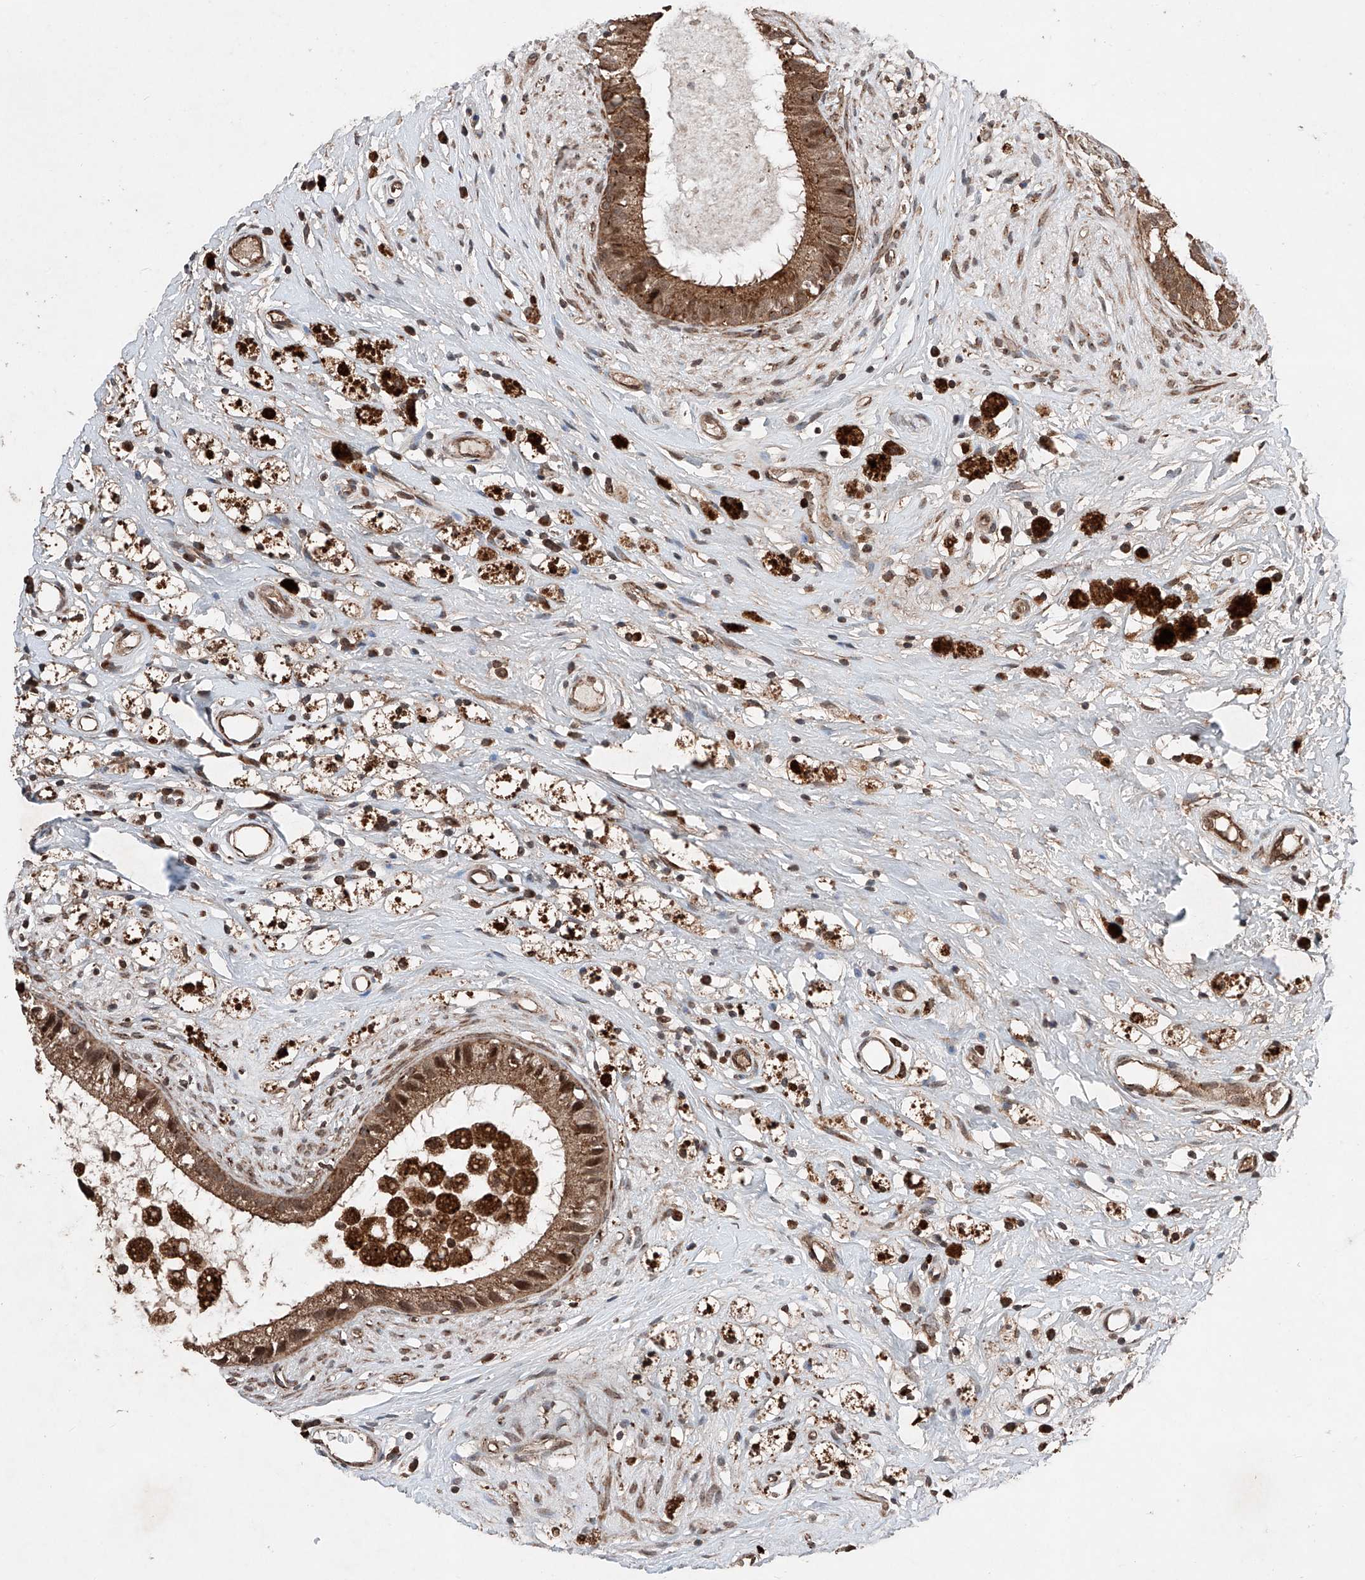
{"staining": {"intensity": "moderate", "quantity": ">75%", "location": "cytoplasmic/membranous,nuclear"}, "tissue": "epididymis", "cell_type": "Glandular cells", "image_type": "normal", "snomed": [{"axis": "morphology", "description": "Normal tissue, NOS"}, {"axis": "topography", "description": "Epididymis"}], "caption": "Protein staining exhibits moderate cytoplasmic/membranous,nuclear positivity in approximately >75% of glandular cells in benign epididymis. (DAB (3,3'-diaminobenzidine) IHC with brightfield microscopy, high magnification).", "gene": "ZSCAN29", "patient": {"sex": "male", "age": 80}}